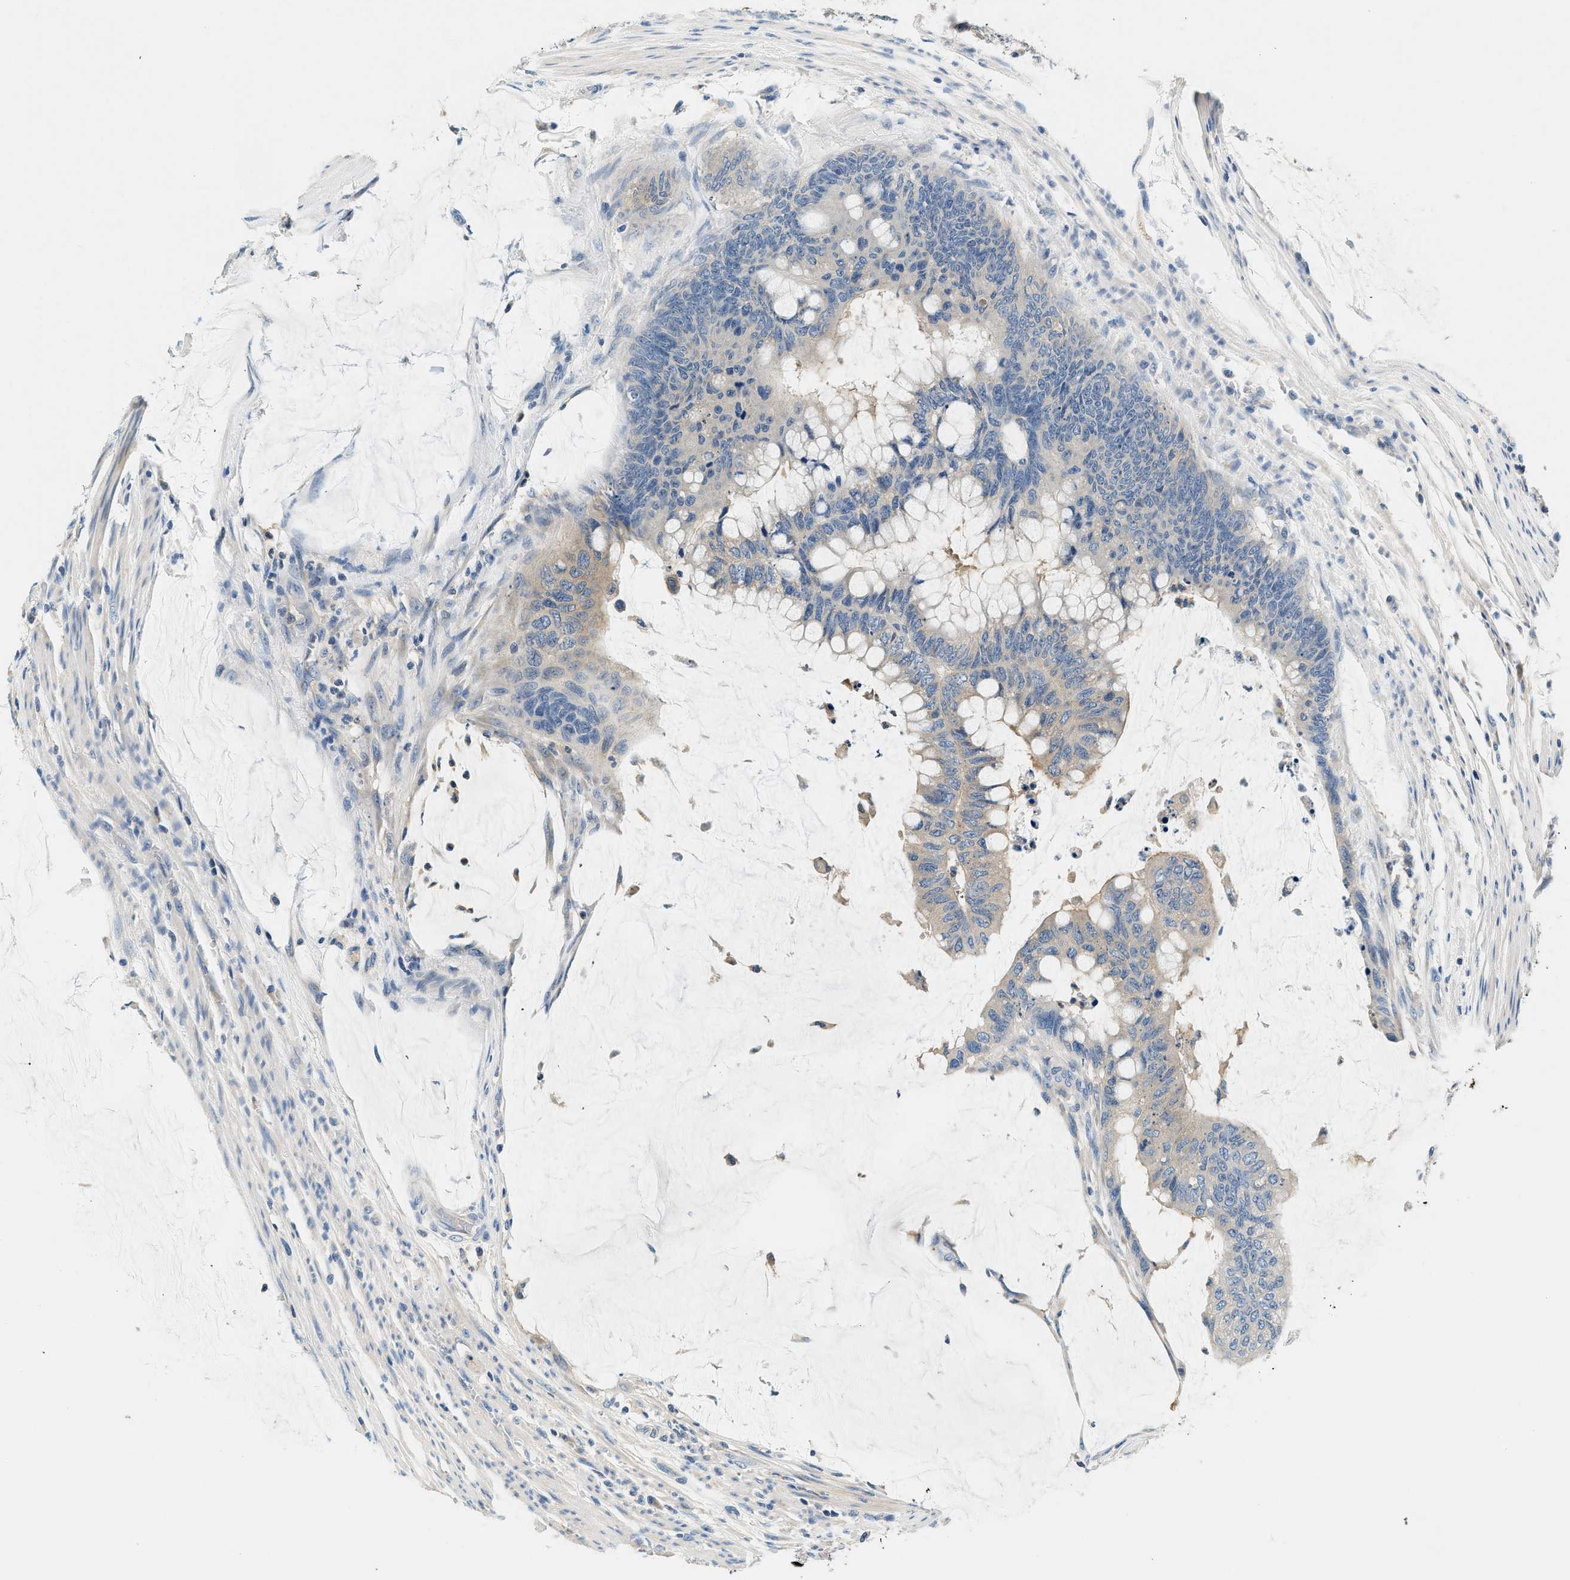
{"staining": {"intensity": "weak", "quantity": "<25%", "location": "cytoplasmic/membranous"}, "tissue": "colorectal cancer", "cell_type": "Tumor cells", "image_type": "cancer", "snomed": [{"axis": "morphology", "description": "Normal tissue, NOS"}, {"axis": "morphology", "description": "Adenocarcinoma, NOS"}, {"axis": "topography", "description": "Rectum"}], "caption": "A histopathology image of colorectal cancer stained for a protein demonstrates no brown staining in tumor cells.", "gene": "SLC35E1", "patient": {"sex": "male", "age": 92}}